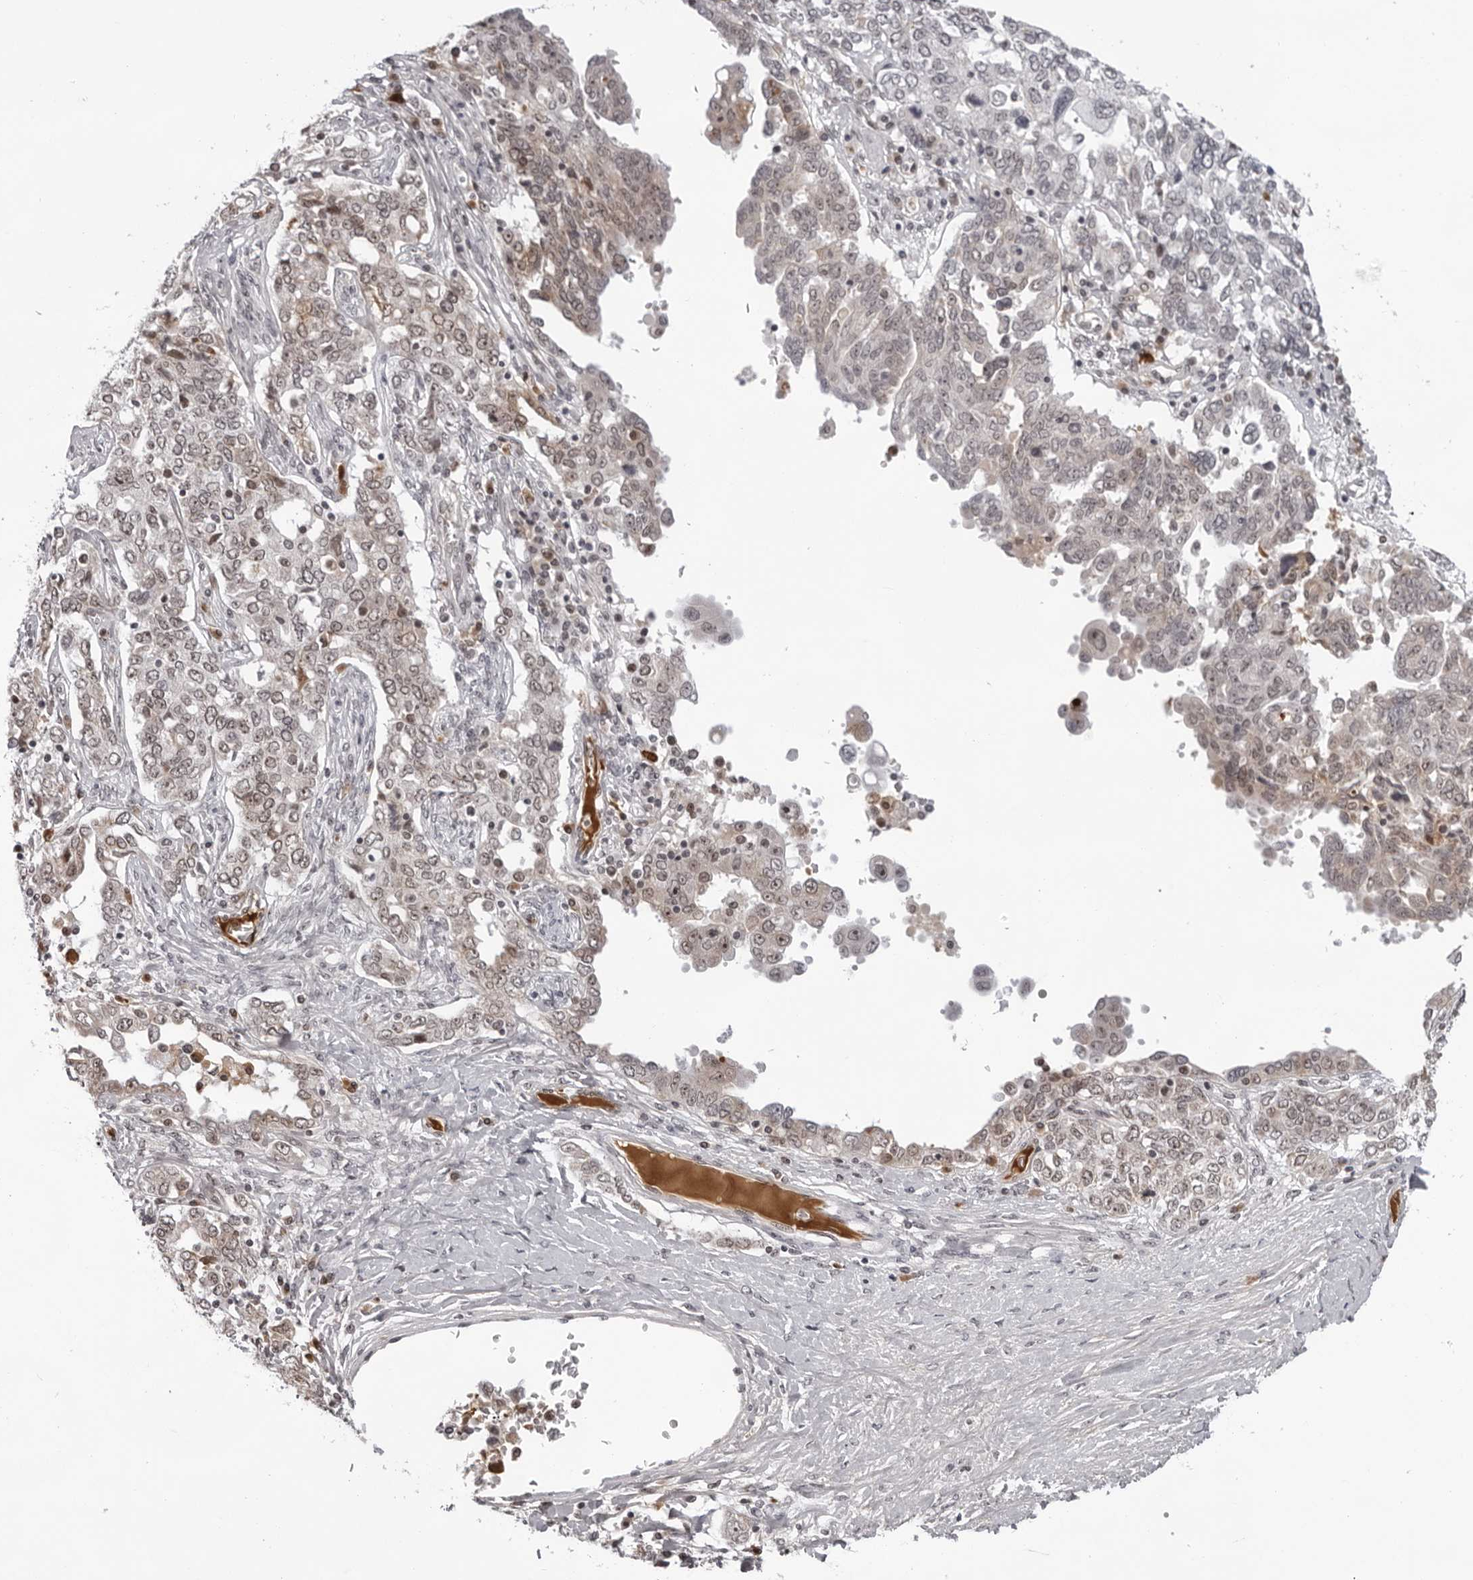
{"staining": {"intensity": "moderate", "quantity": "25%-75%", "location": "nuclear"}, "tissue": "ovarian cancer", "cell_type": "Tumor cells", "image_type": "cancer", "snomed": [{"axis": "morphology", "description": "Carcinoma, endometroid"}, {"axis": "topography", "description": "Ovary"}], "caption": "Immunohistochemical staining of ovarian endometroid carcinoma shows moderate nuclear protein staining in about 25%-75% of tumor cells.", "gene": "EXOSC10", "patient": {"sex": "female", "age": 62}}